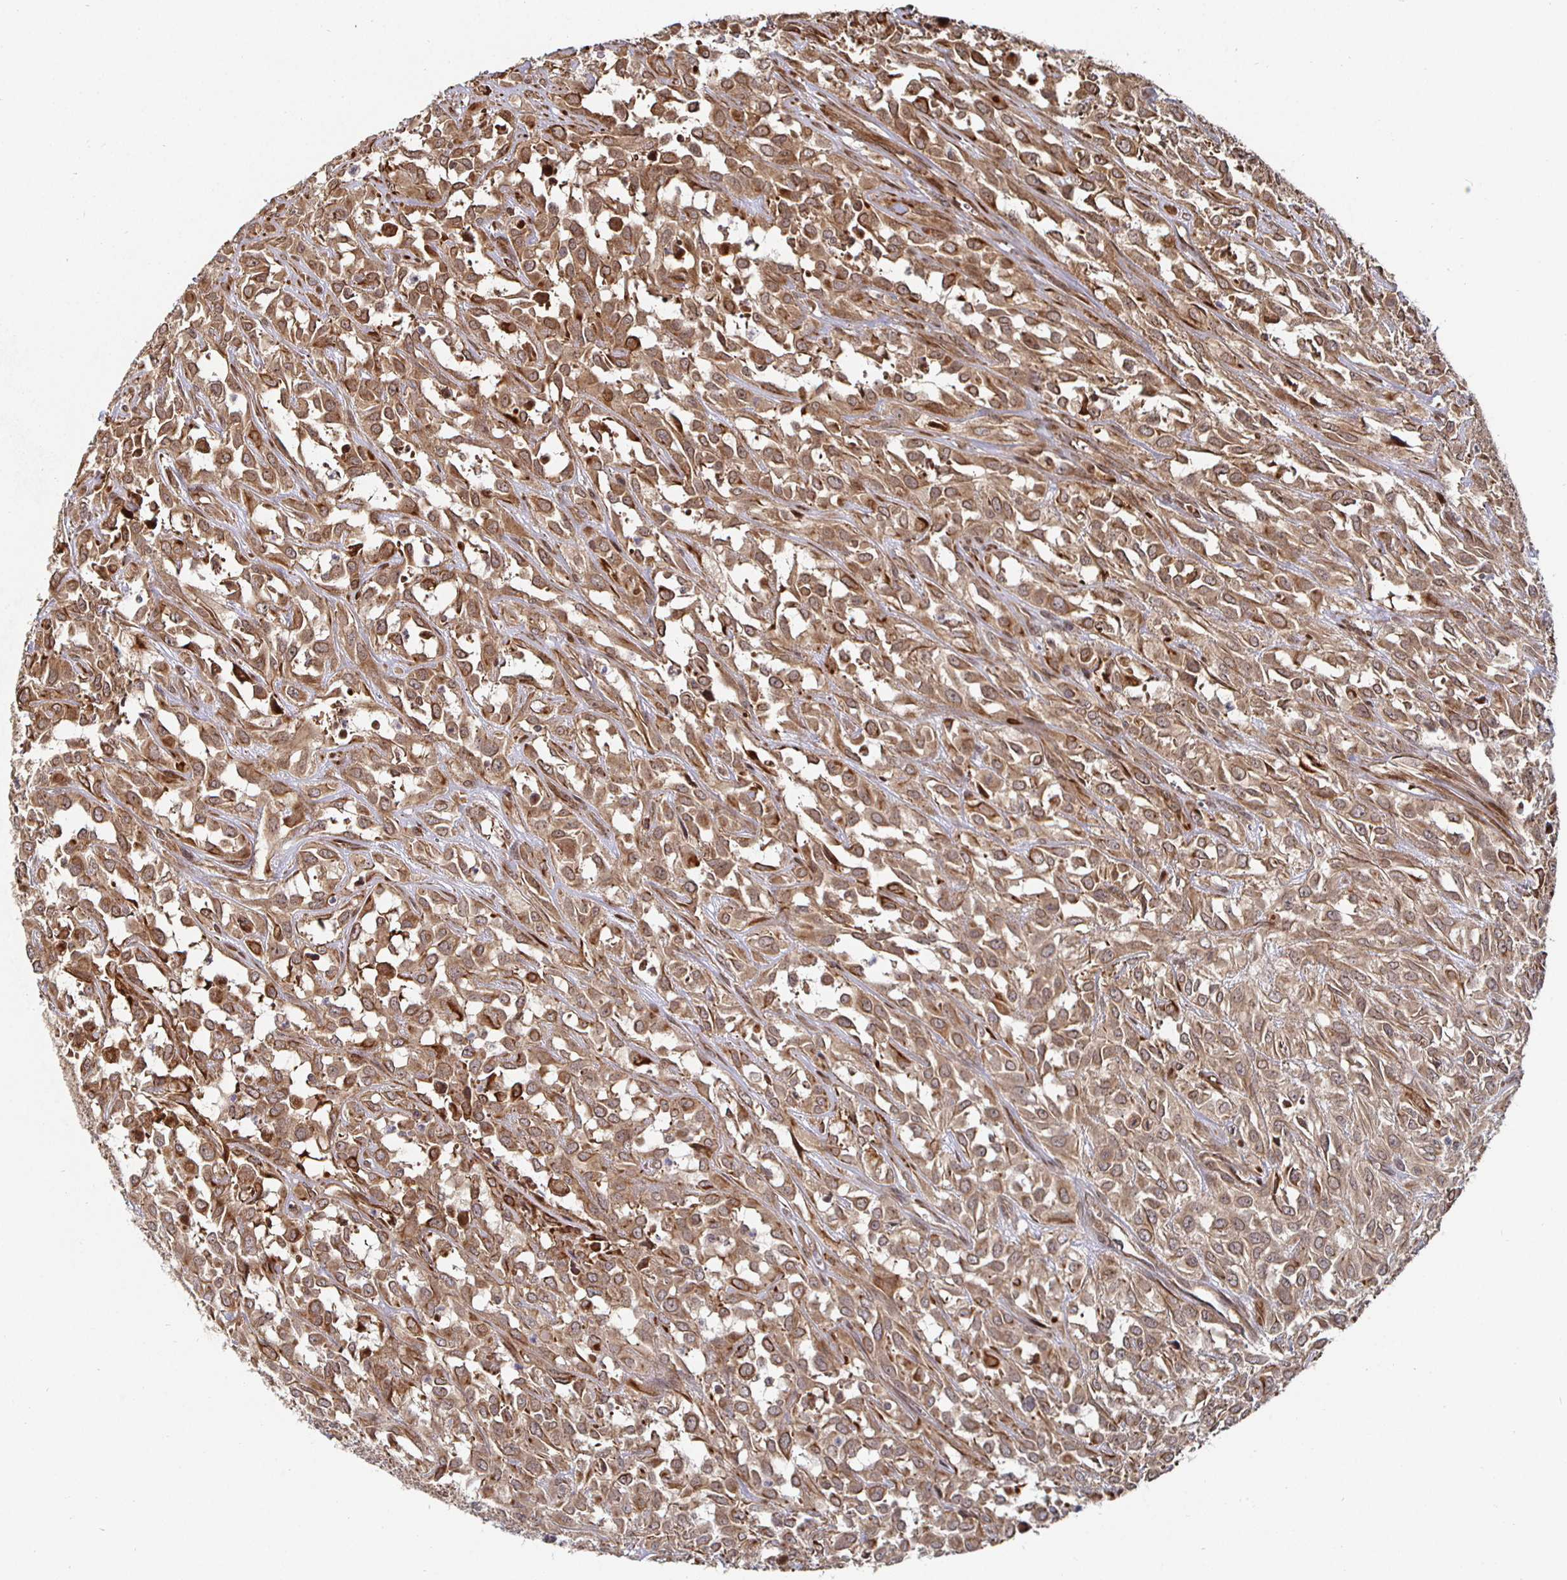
{"staining": {"intensity": "moderate", "quantity": ">75%", "location": "cytoplasmic/membranous"}, "tissue": "urothelial cancer", "cell_type": "Tumor cells", "image_type": "cancer", "snomed": [{"axis": "morphology", "description": "Urothelial carcinoma, High grade"}, {"axis": "topography", "description": "Urinary bladder"}], "caption": "Immunohistochemical staining of urothelial carcinoma (high-grade) displays moderate cytoplasmic/membranous protein staining in about >75% of tumor cells.", "gene": "TBKBP1", "patient": {"sex": "male", "age": 67}}